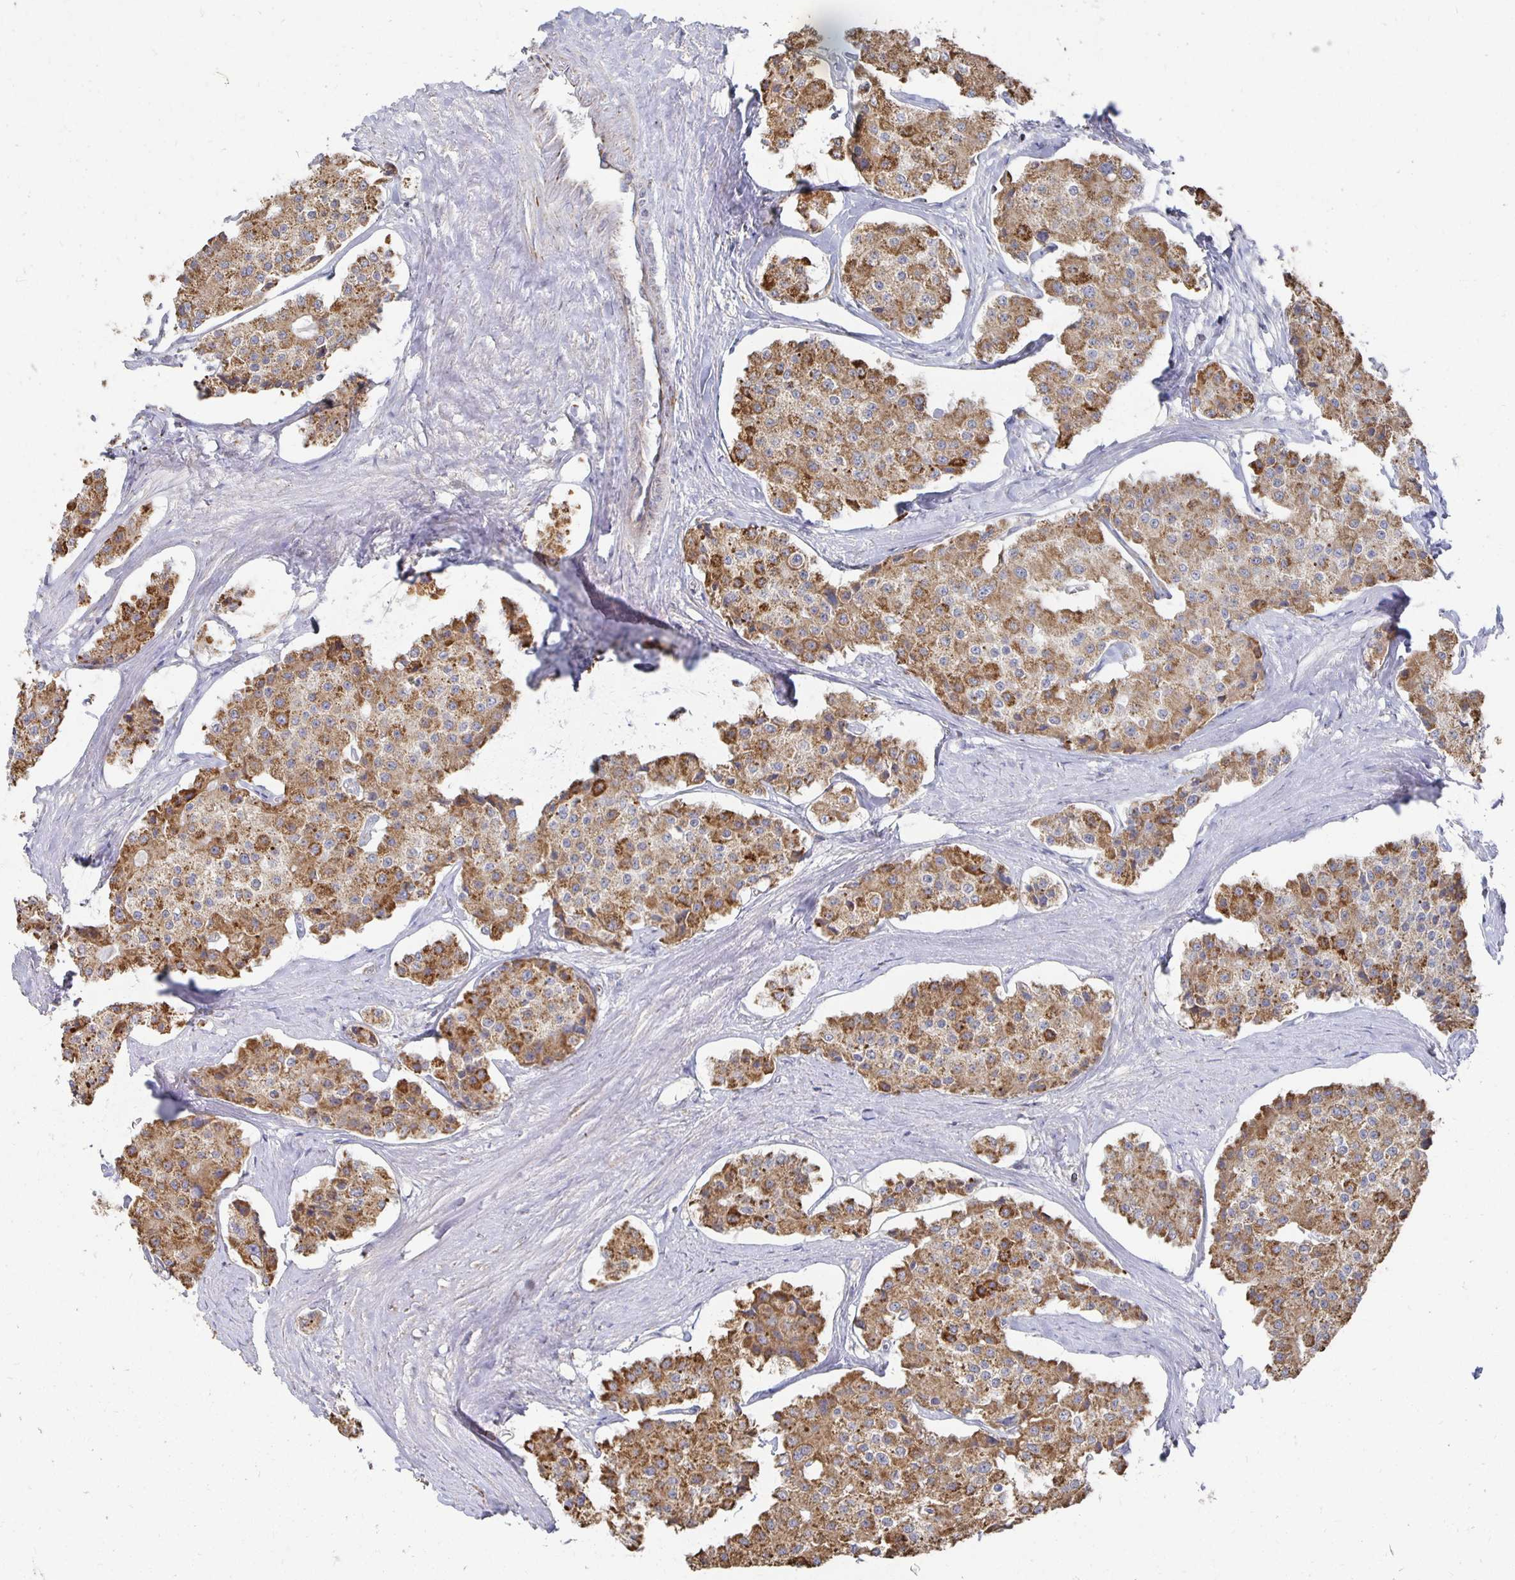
{"staining": {"intensity": "moderate", "quantity": ">75%", "location": "cytoplasmic/membranous"}, "tissue": "carcinoid", "cell_type": "Tumor cells", "image_type": "cancer", "snomed": [{"axis": "morphology", "description": "Carcinoid, malignant, NOS"}, {"axis": "topography", "description": "Small intestine"}], "caption": "High-magnification brightfield microscopy of carcinoid stained with DAB (brown) and counterstained with hematoxylin (blue). tumor cells exhibit moderate cytoplasmic/membranous staining is seen in approximately>75% of cells.", "gene": "NKX2-8", "patient": {"sex": "female", "age": 65}}